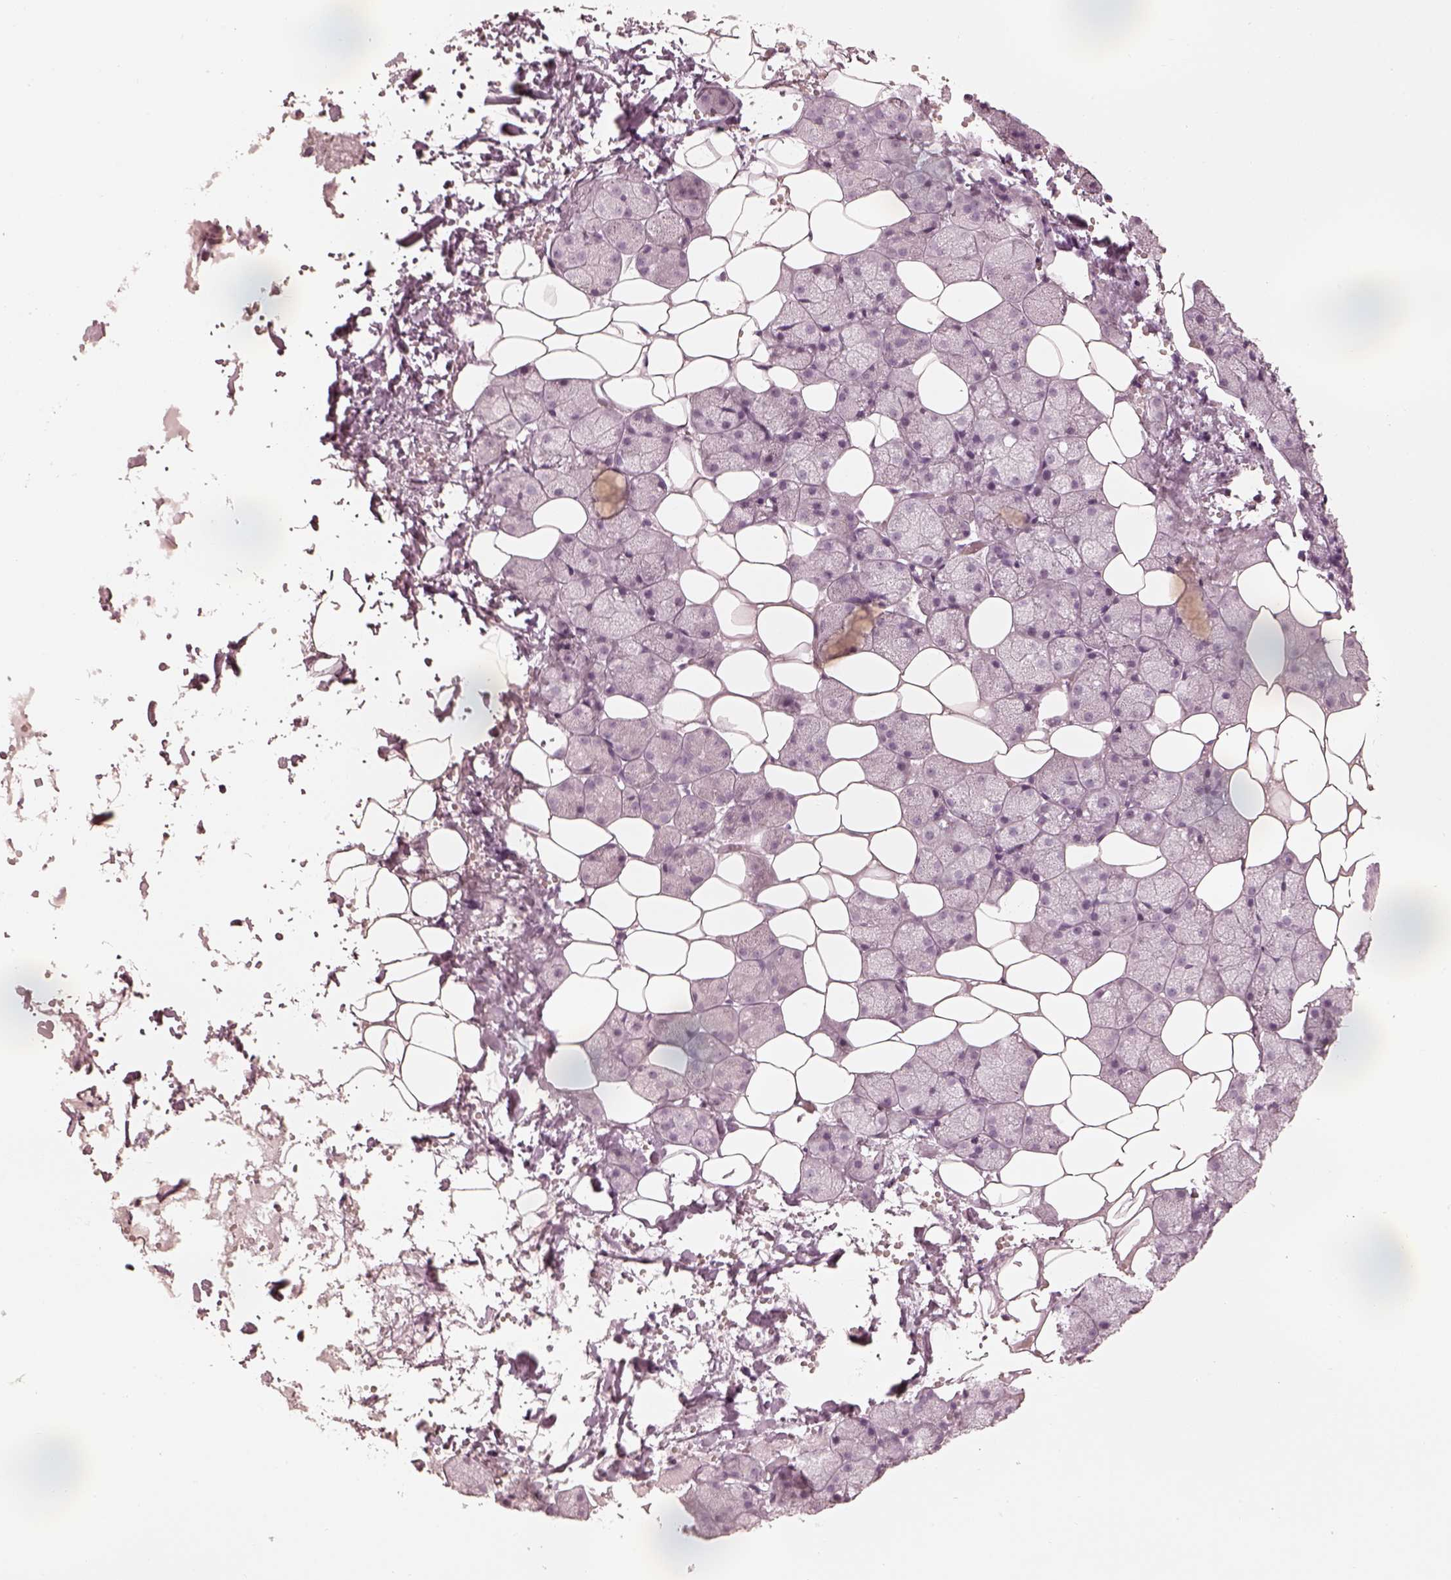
{"staining": {"intensity": "negative", "quantity": "none", "location": "none"}, "tissue": "salivary gland", "cell_type": "Glandular cells", "image_type": "normal", "snomed": [{"axis": "morphology", "description": "Normal tissue, NOS"}, {"axis": "topography", "description": "Salivary gland"}], "caption": "Immunohistochemistry (IHC) micrograph of benign human salivary gland stained for a protein (brown), which demonstrates no staining in glandular cells.", "gene": "CALR3", "patient": {"sex": "male", "age": 38}}